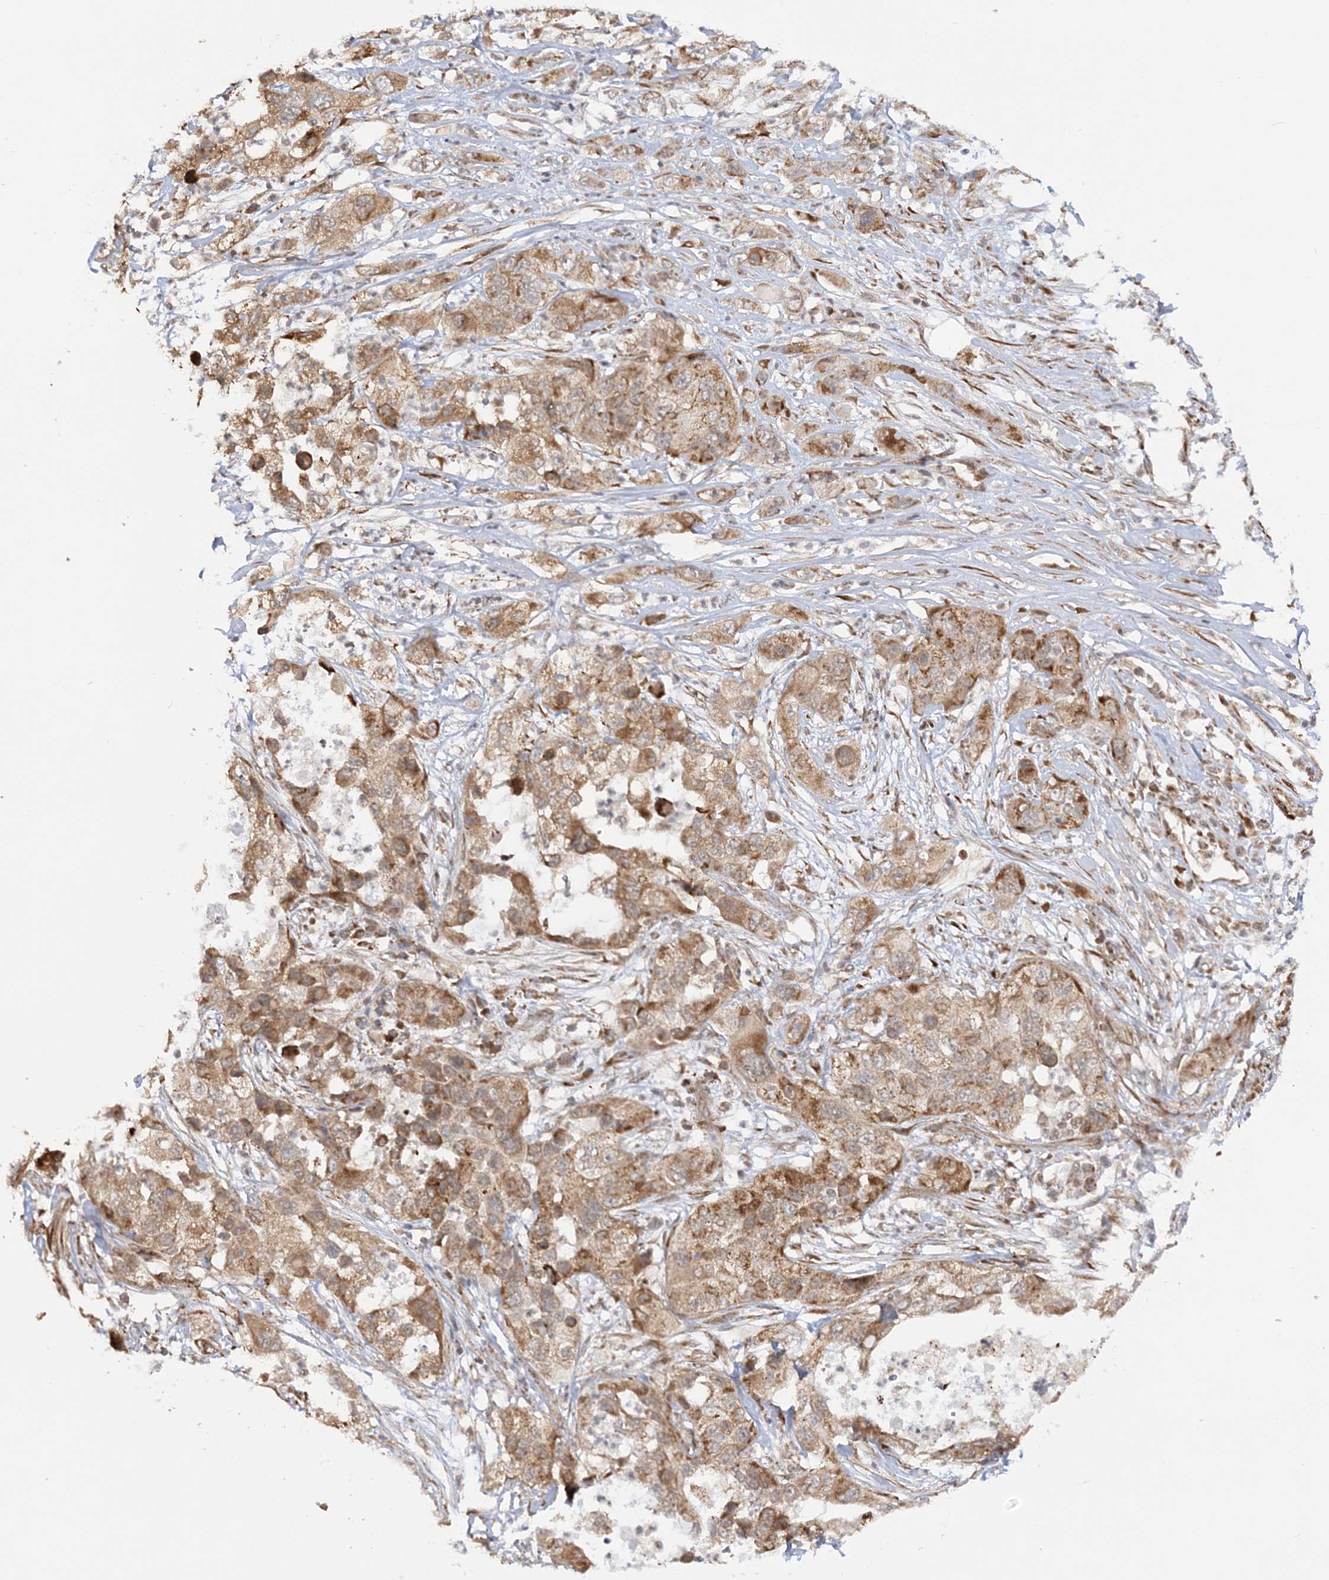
{"staining": {"intensity": "moderate", "quantity": ">75%", "location": "cytoplasmic/membranous"}, "tissue": "pancreatic cancer", "cell_type": "Tumor cells", "image_type": "cancer", "snomed": [{"axis": "morphology", "description": "Adenocarcinoma, NOS"}, {"axis": "topography", "description": "Pancreas"}], "caption": "About >75% of tumor cells in pancreatic cancer (adenocarcinoma) demonstrate moderate cytoplasmic/membranous protein expression as visualized by brown immunohistochemical staining.", "gene": "MRPL47", "patient": {"sex": "female", "age": 78}}